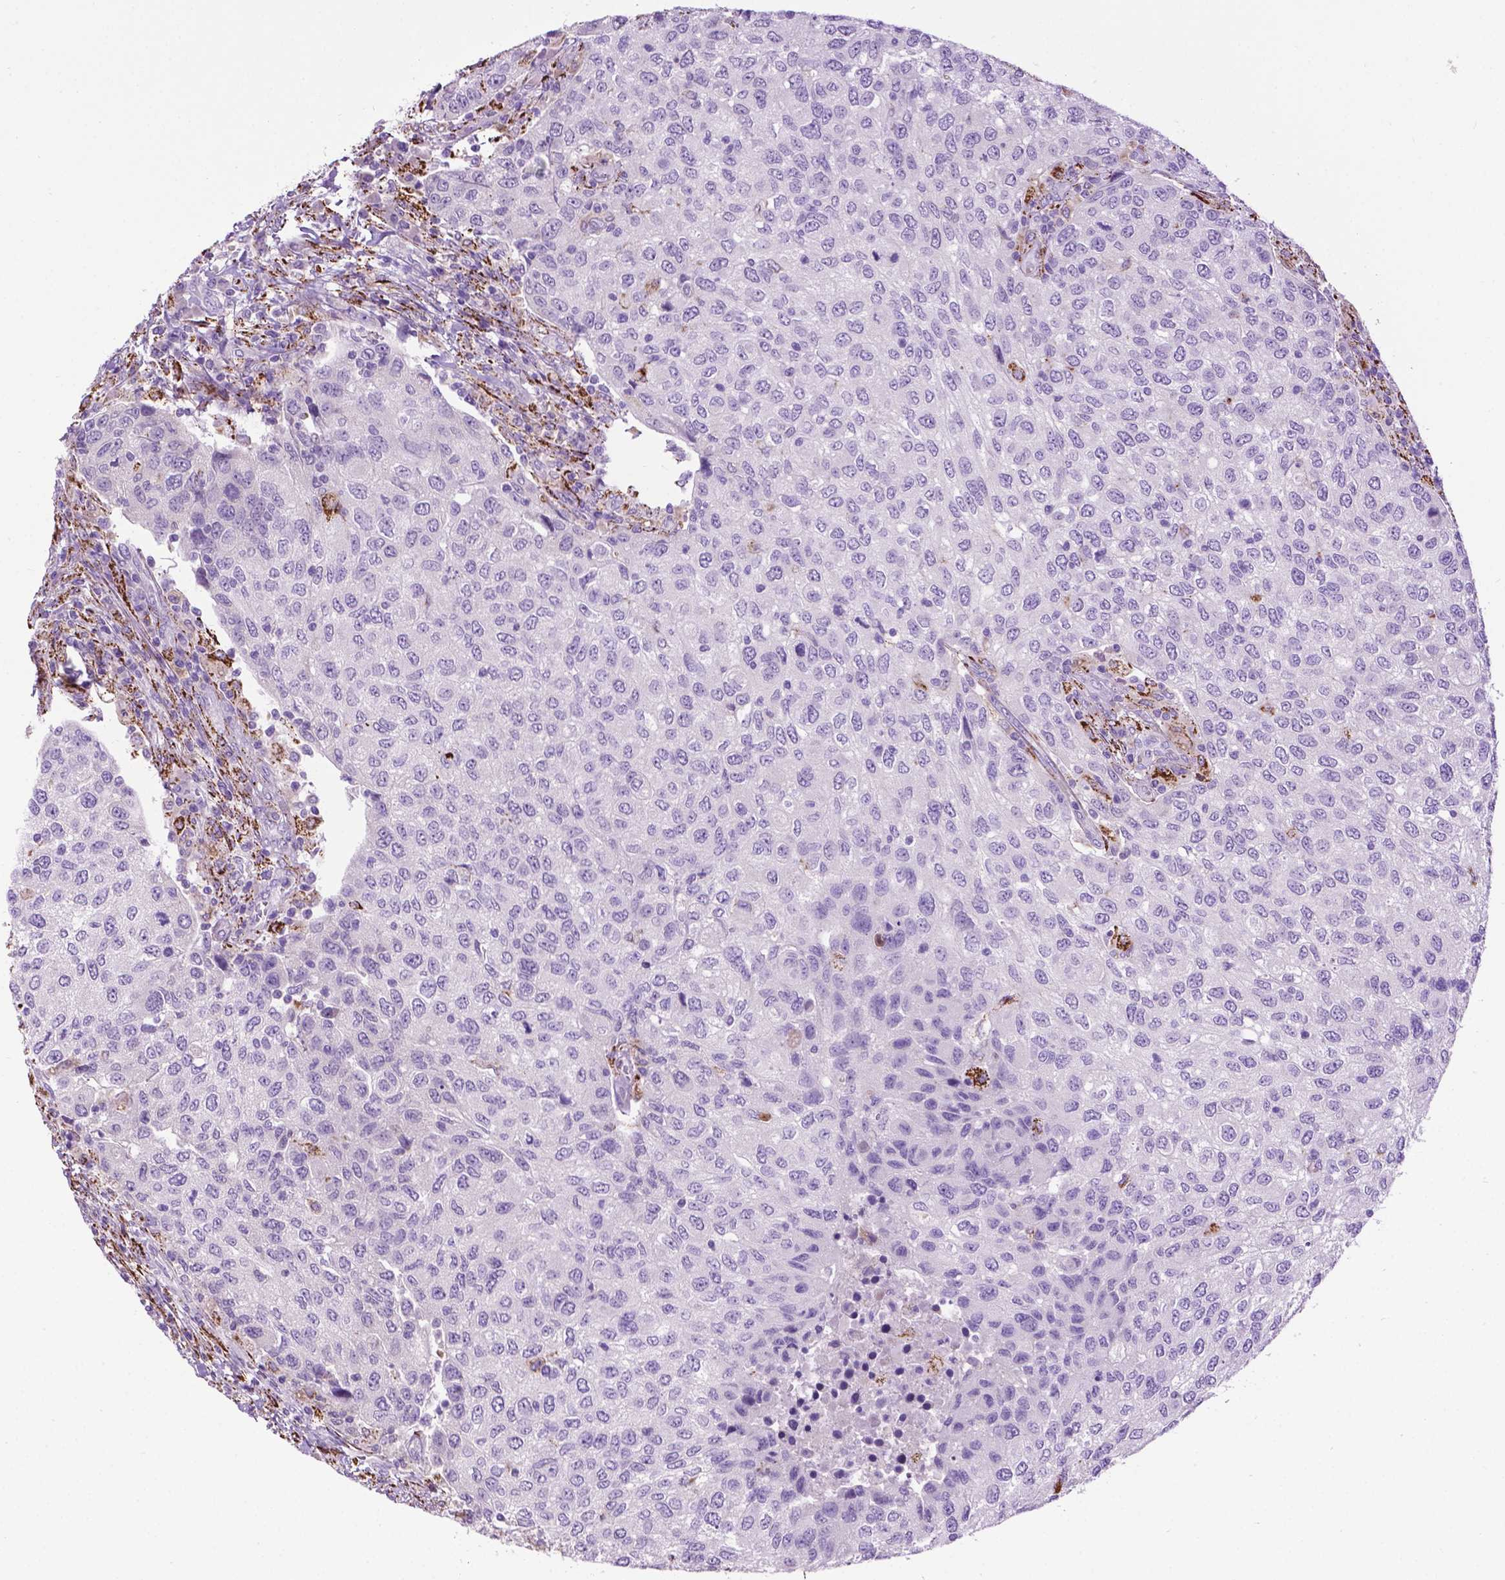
{"staining": {"intensity": "negative", "quantity": "none", "location": "none"}, "tissue": "urothelial cancer", "cell_type": "Tumor cells", "image_type": "cancer", "snomed": [{"axis": "morphology", "description": "Urothelial carcinoma, High grade"}, {"axis": "topography", "description": "Urinary bladder"}], "caption": "There is no significant positivity in tumor cells of urothelial cancer. Brightfield microscopy of immunohistochemistry (IHC) stained with DAB (brown) and hematoxylin (blue), captured at high magnification.", "gene": "TMEM132E", "patient": {"sex": "female", "age": 78}}